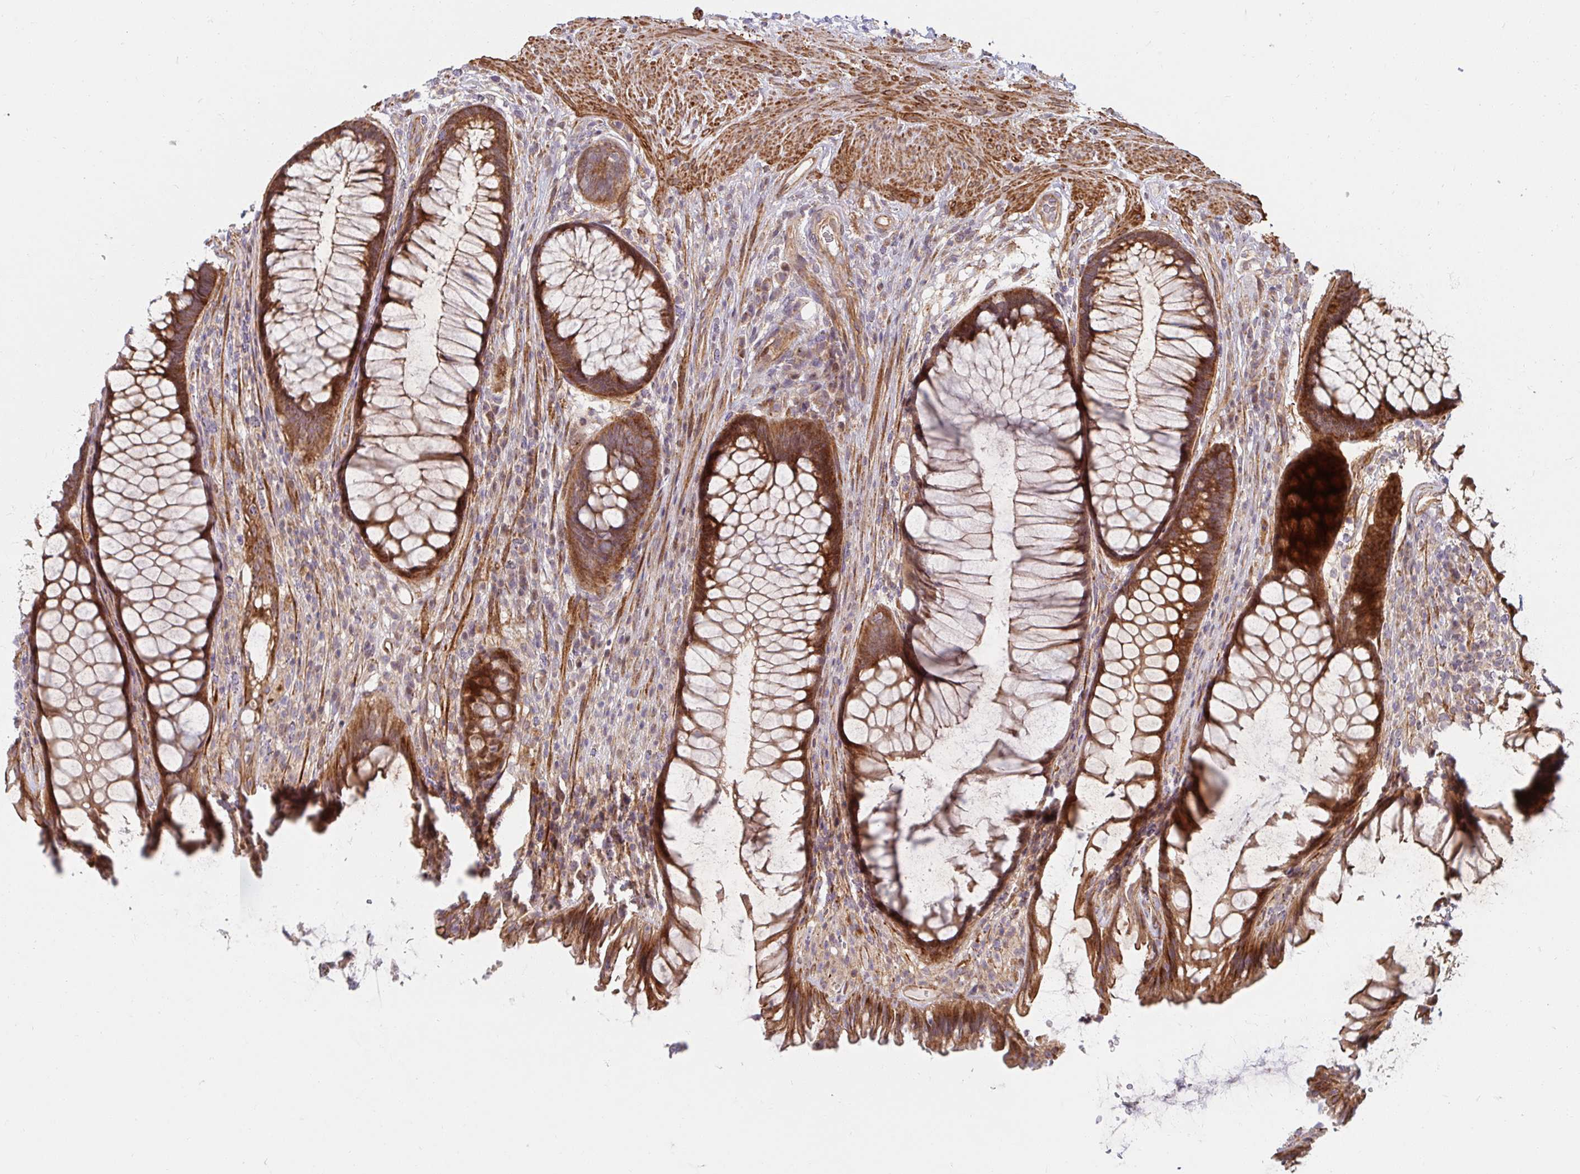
{"staining": {"intensity": "strong", "quantity": ">75%", "location": "cytoplasmic/membranous"}, "tissue": "rectum", "cell_type": "Glandular cells", "image_type": "normal", "snomed": [{"axis": "morphology", "description": "Normal tissue, NOS"}, {"axis": "topography", "description": "Rectum"}], "caption": "Glandular cells show high levels of strong cytoplasmic/membranous expression in approximately >75% of cells in unremarkable rectum. Using DAB (brown) and hematoxylin (blue) stains, captured at high magnification using brightfield microscopy.", "gene": "BTF3", "patient": {"sex": "male", "age": 53}}